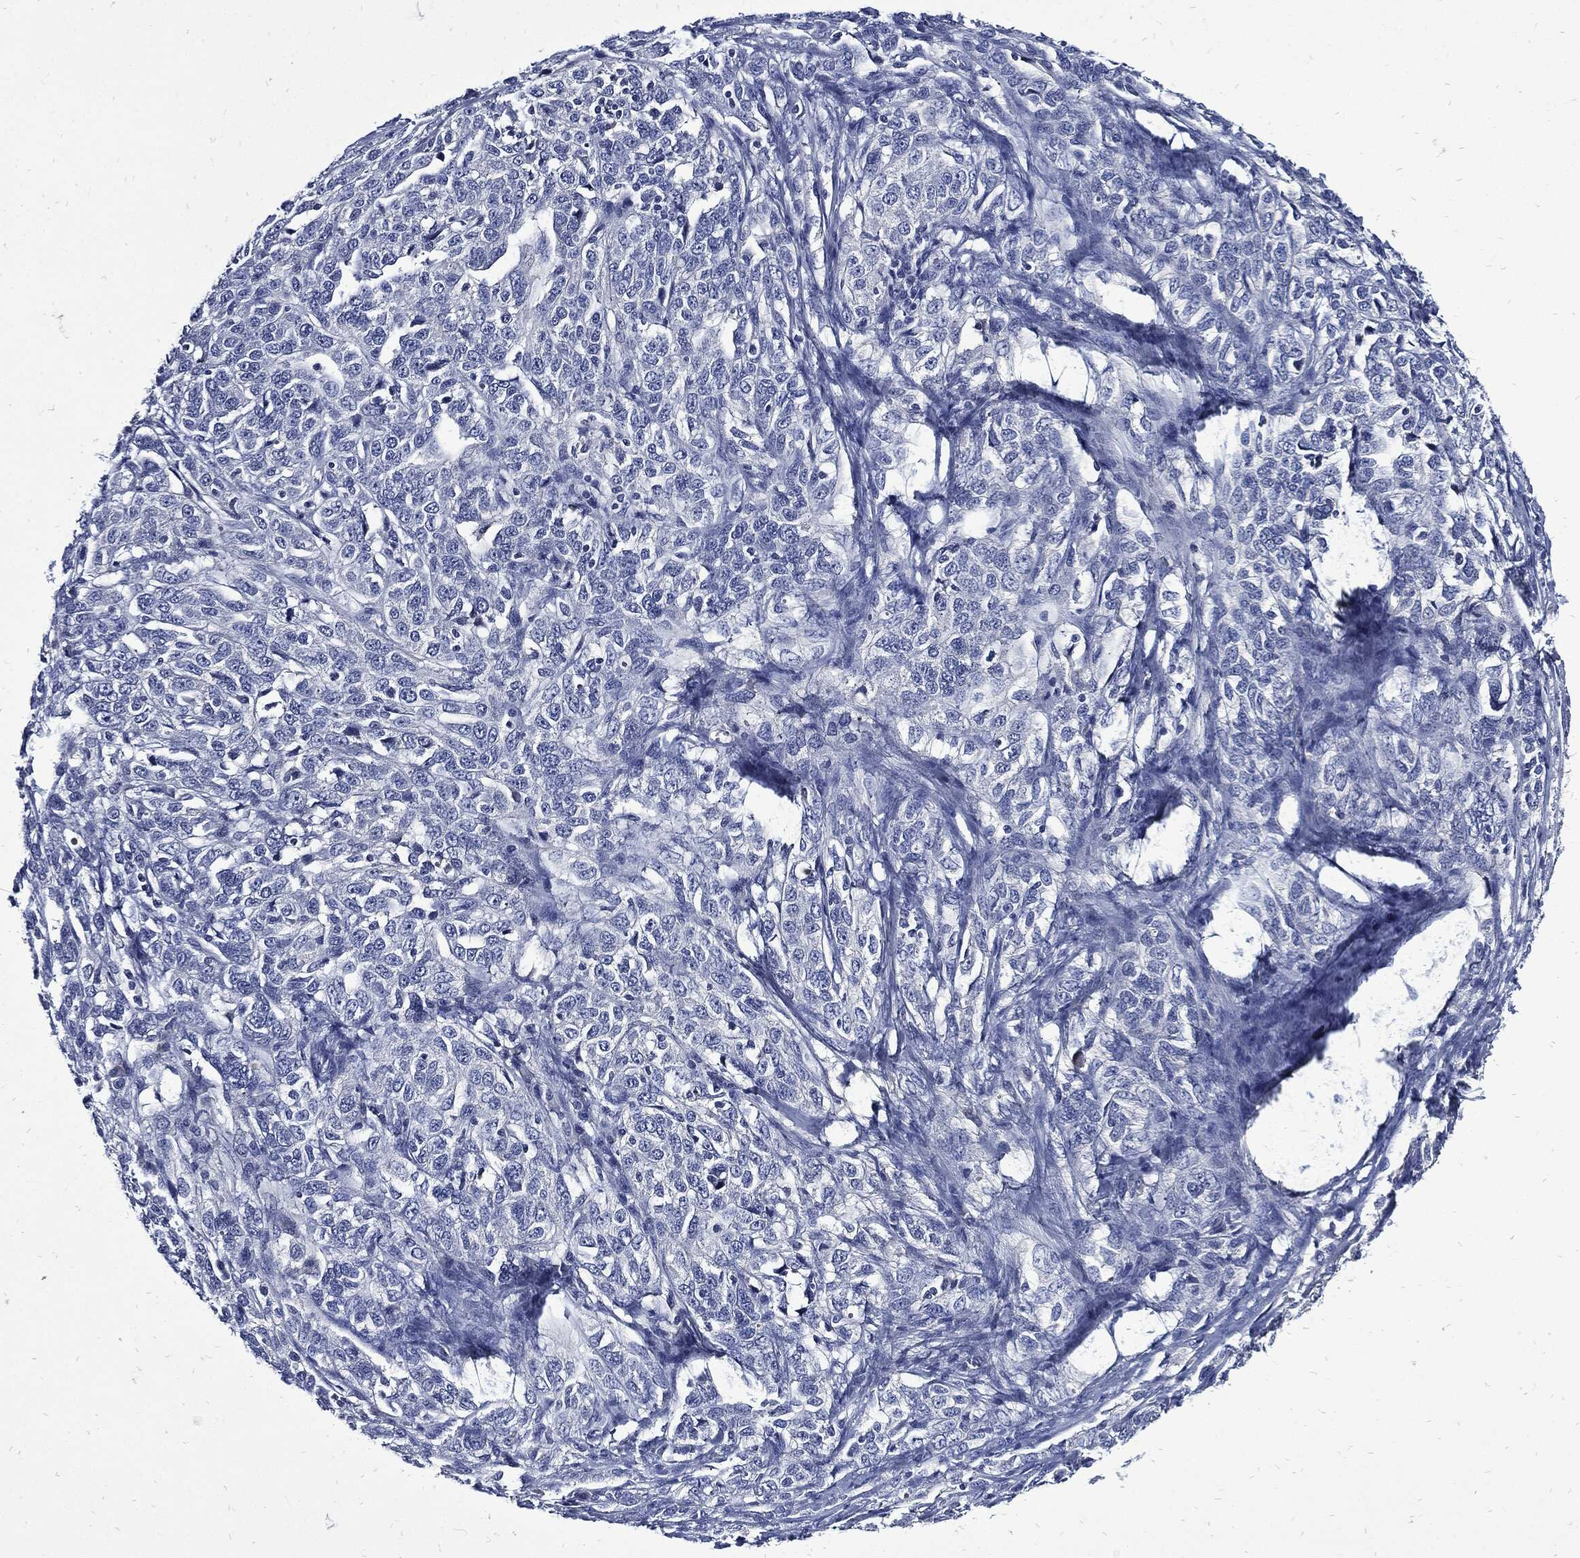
{"staining": {"intensity": "negative", "quantity": "none", "location": "none"}, "tissue": "ovarian cancer", "cell_type": "Tumor cells", "image_type": "cancer", "snomed": [{"axis": "morphology", "description": "Cystadenocarcinoma, serous, NOS"}, {"axis": "topography", "description": "Ovary"}], "caption": "DAB (3,3'-diaminobenzidine) immunohistochemical staining of ovarian serous cystadenocarcinoma shows no significant positivity in tumor cells.", "gene": "CPE", "patient": {"sex": "female", "age": 71}}